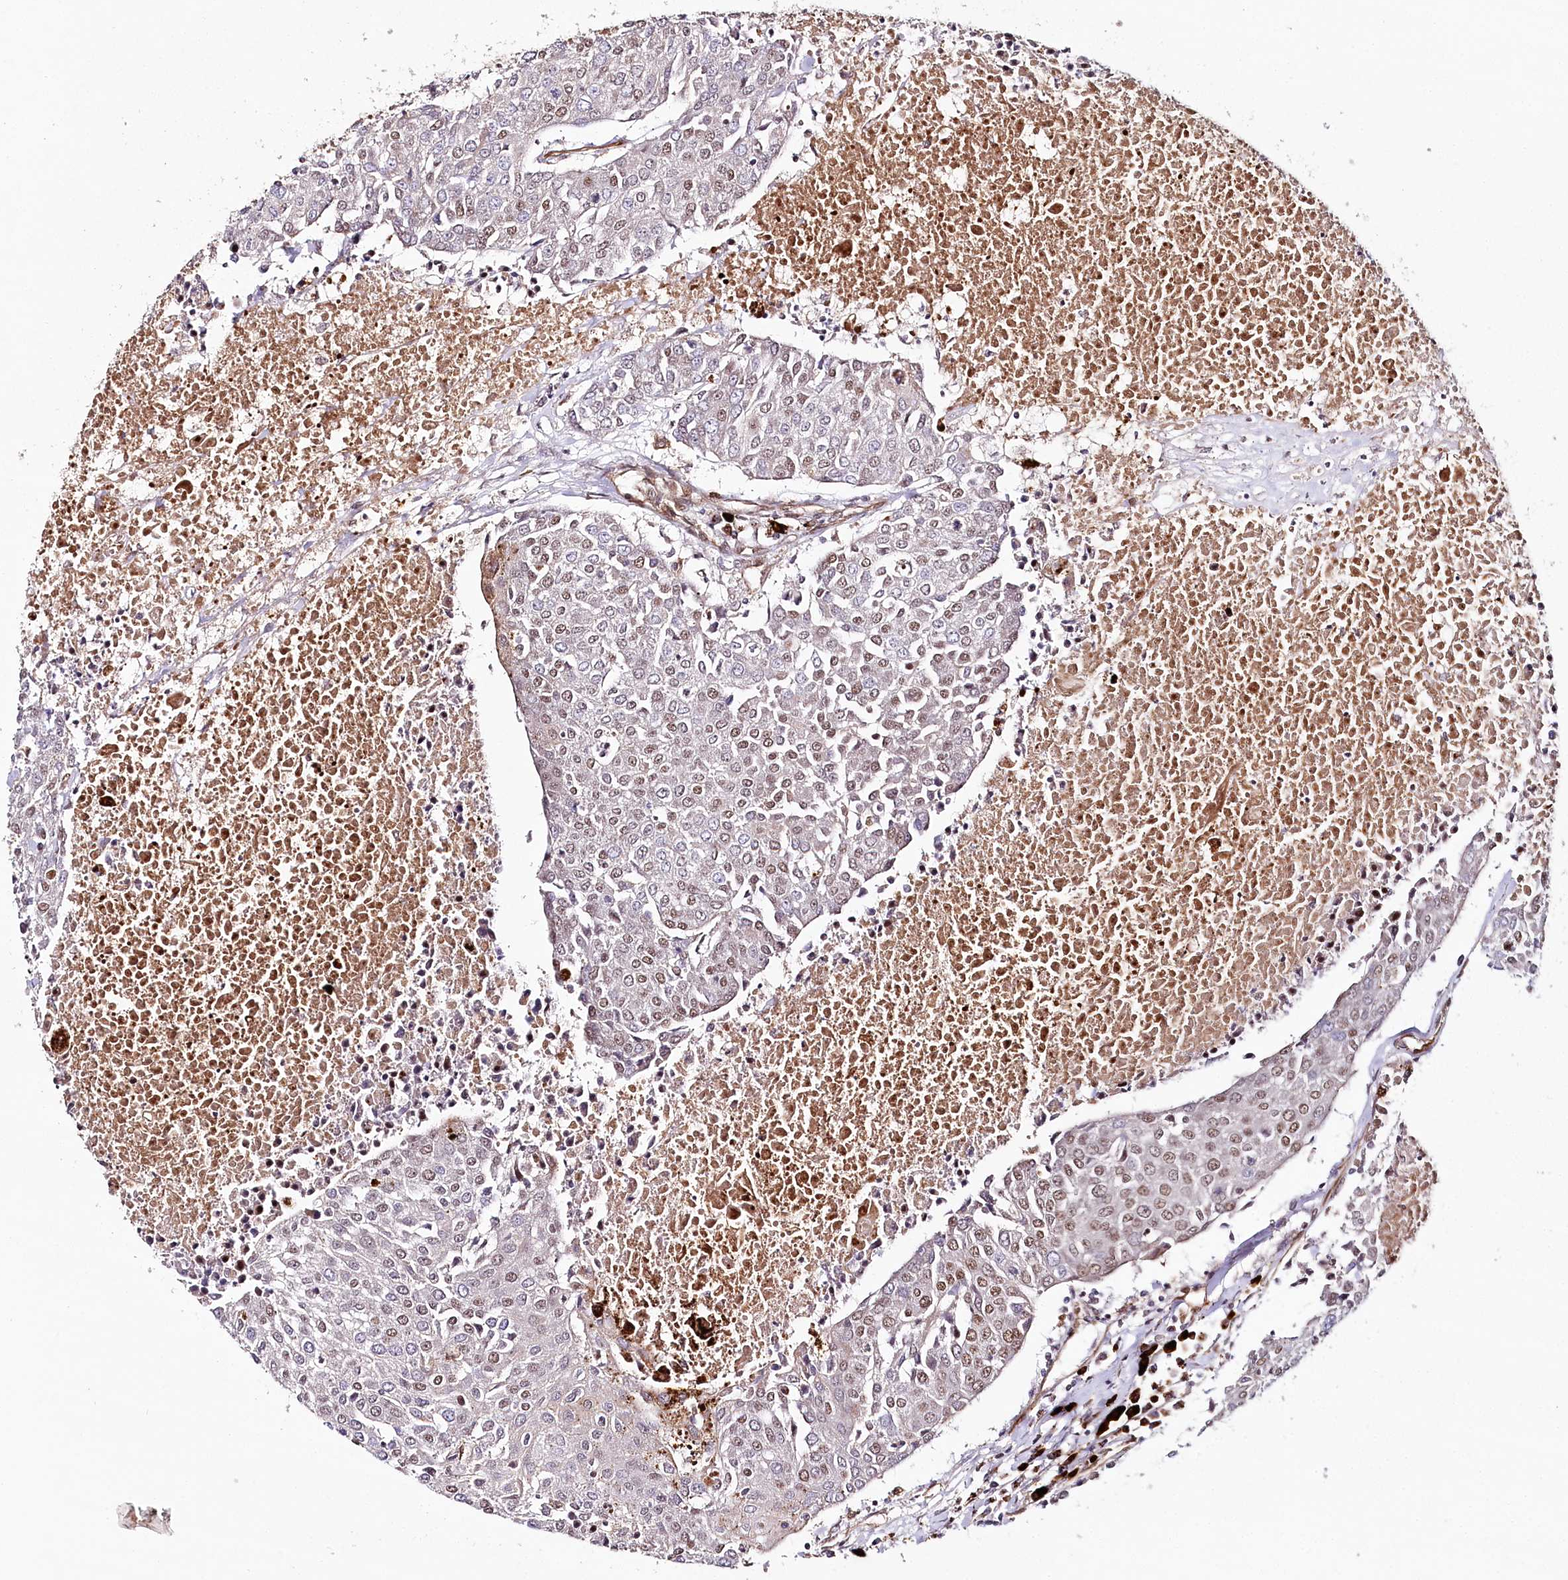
{"staining": {"intensity": "moderate", "quantity": ">75%", "location": "nuclear"}, "tissue": "urothelial cancer", "cell_type": "Tumor cells", "image_type": "cancer", "snomed": [{"axis": "morphology", "description": "Urothelial carcinoma, High grade"}, {"axis": "topography", "description": "Urinary bladder"}], "caption": "Protein positivity by IHC reveals moderate nuclear positivity in about >75% of tumor cells in high-grade urothelial carcinoma.", "gene": "COPG1", "patient": {"sex": "female", "age": 85}}